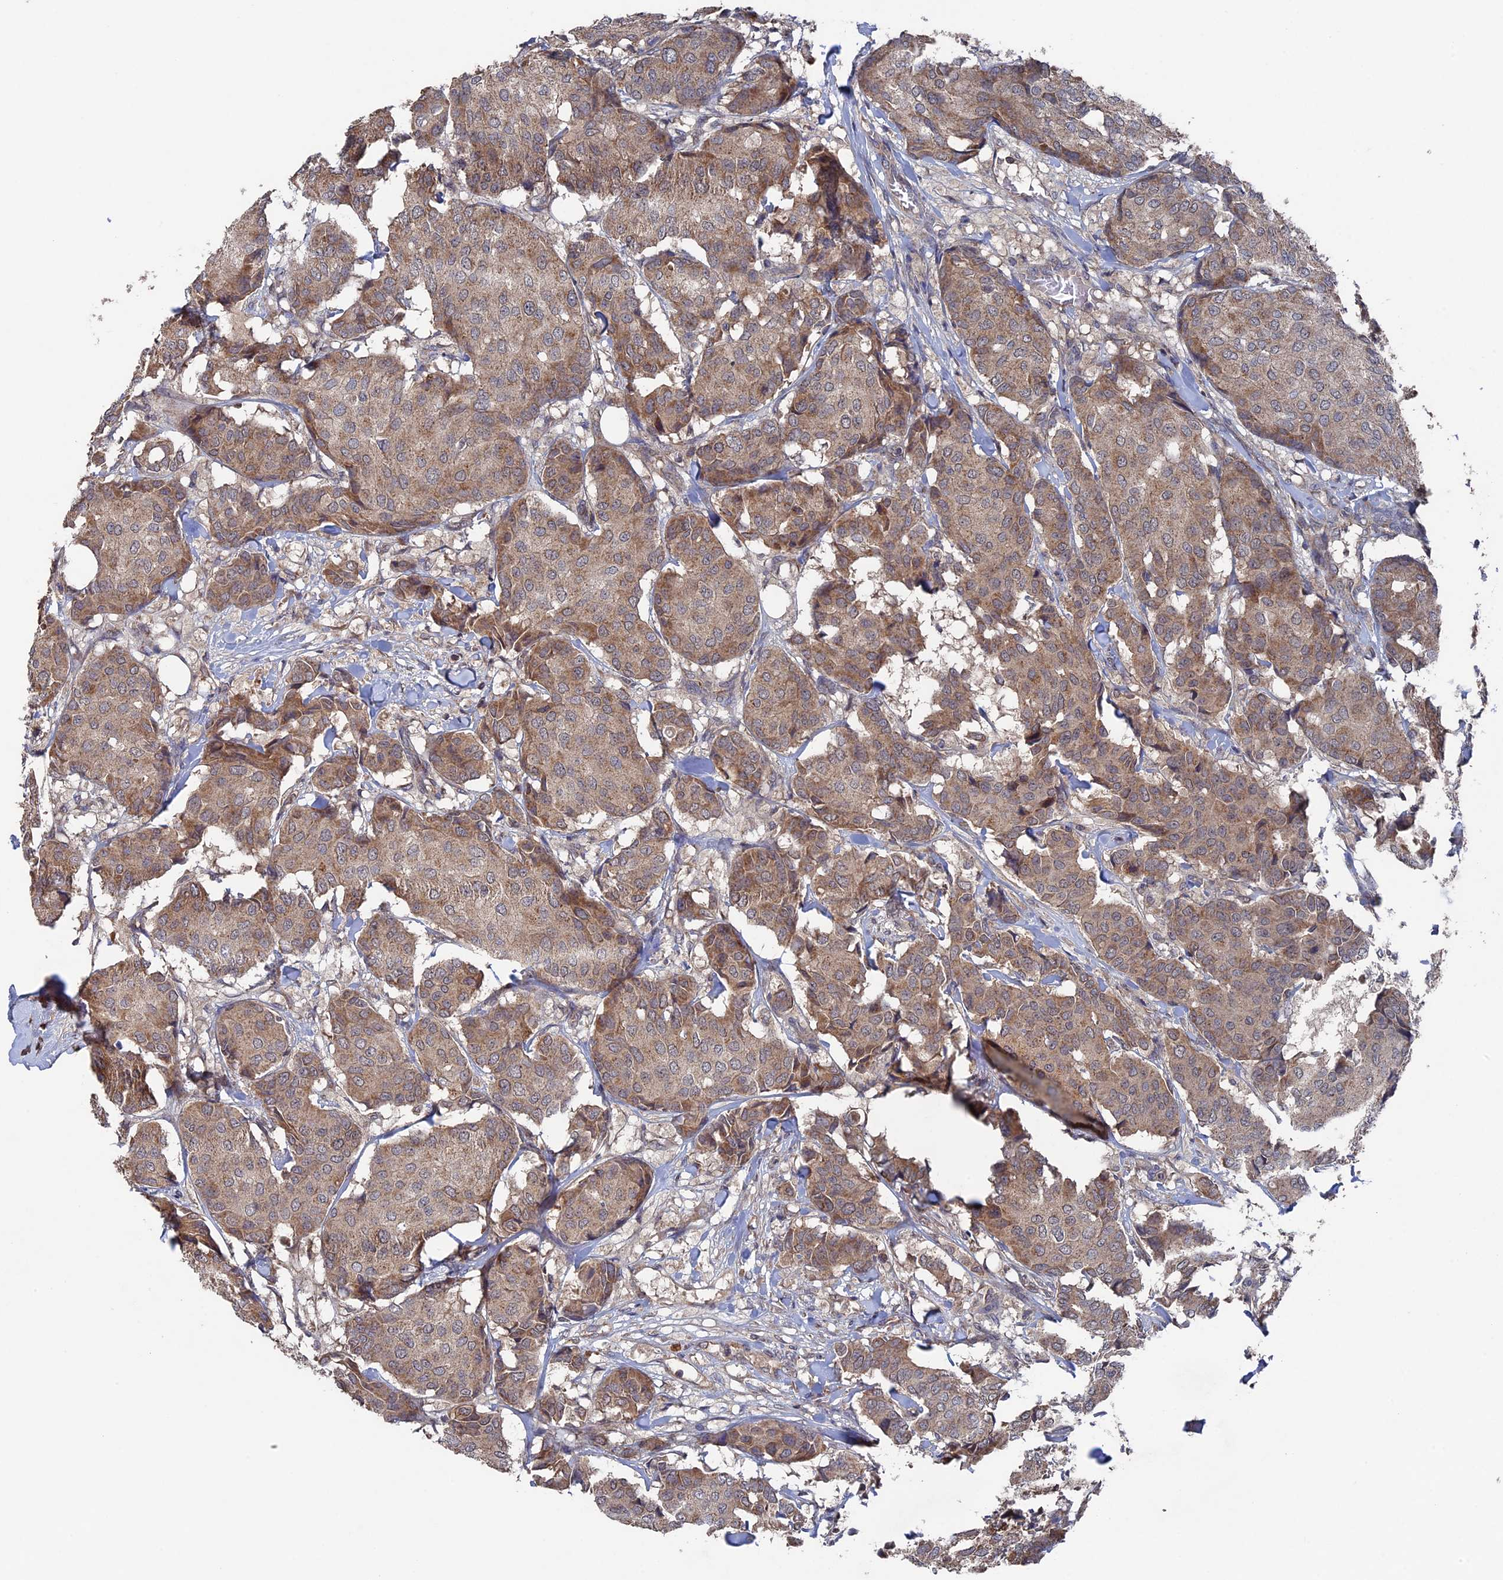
{"staining": {"intensity": "weak", "quantity": ">75%", "location": "cytoplasmic/membranous"}, "tissue": "breast cancer", "cell_type": "Tumor cells", "image_type": "cancer", "snomed": [{"axis": "morphology", "description": "Duct carcinoma"}, {"axis": "topography", "description": "Breast"}], "caption": "Immunohistochemical staining of breast invasive ductal carcinoma exhibits low levels of weak cytoplasmic/membranous staining in about >75% of tumor cells.", "gene": "RAB15", "patient": {"sex": "female", "age": 75}}